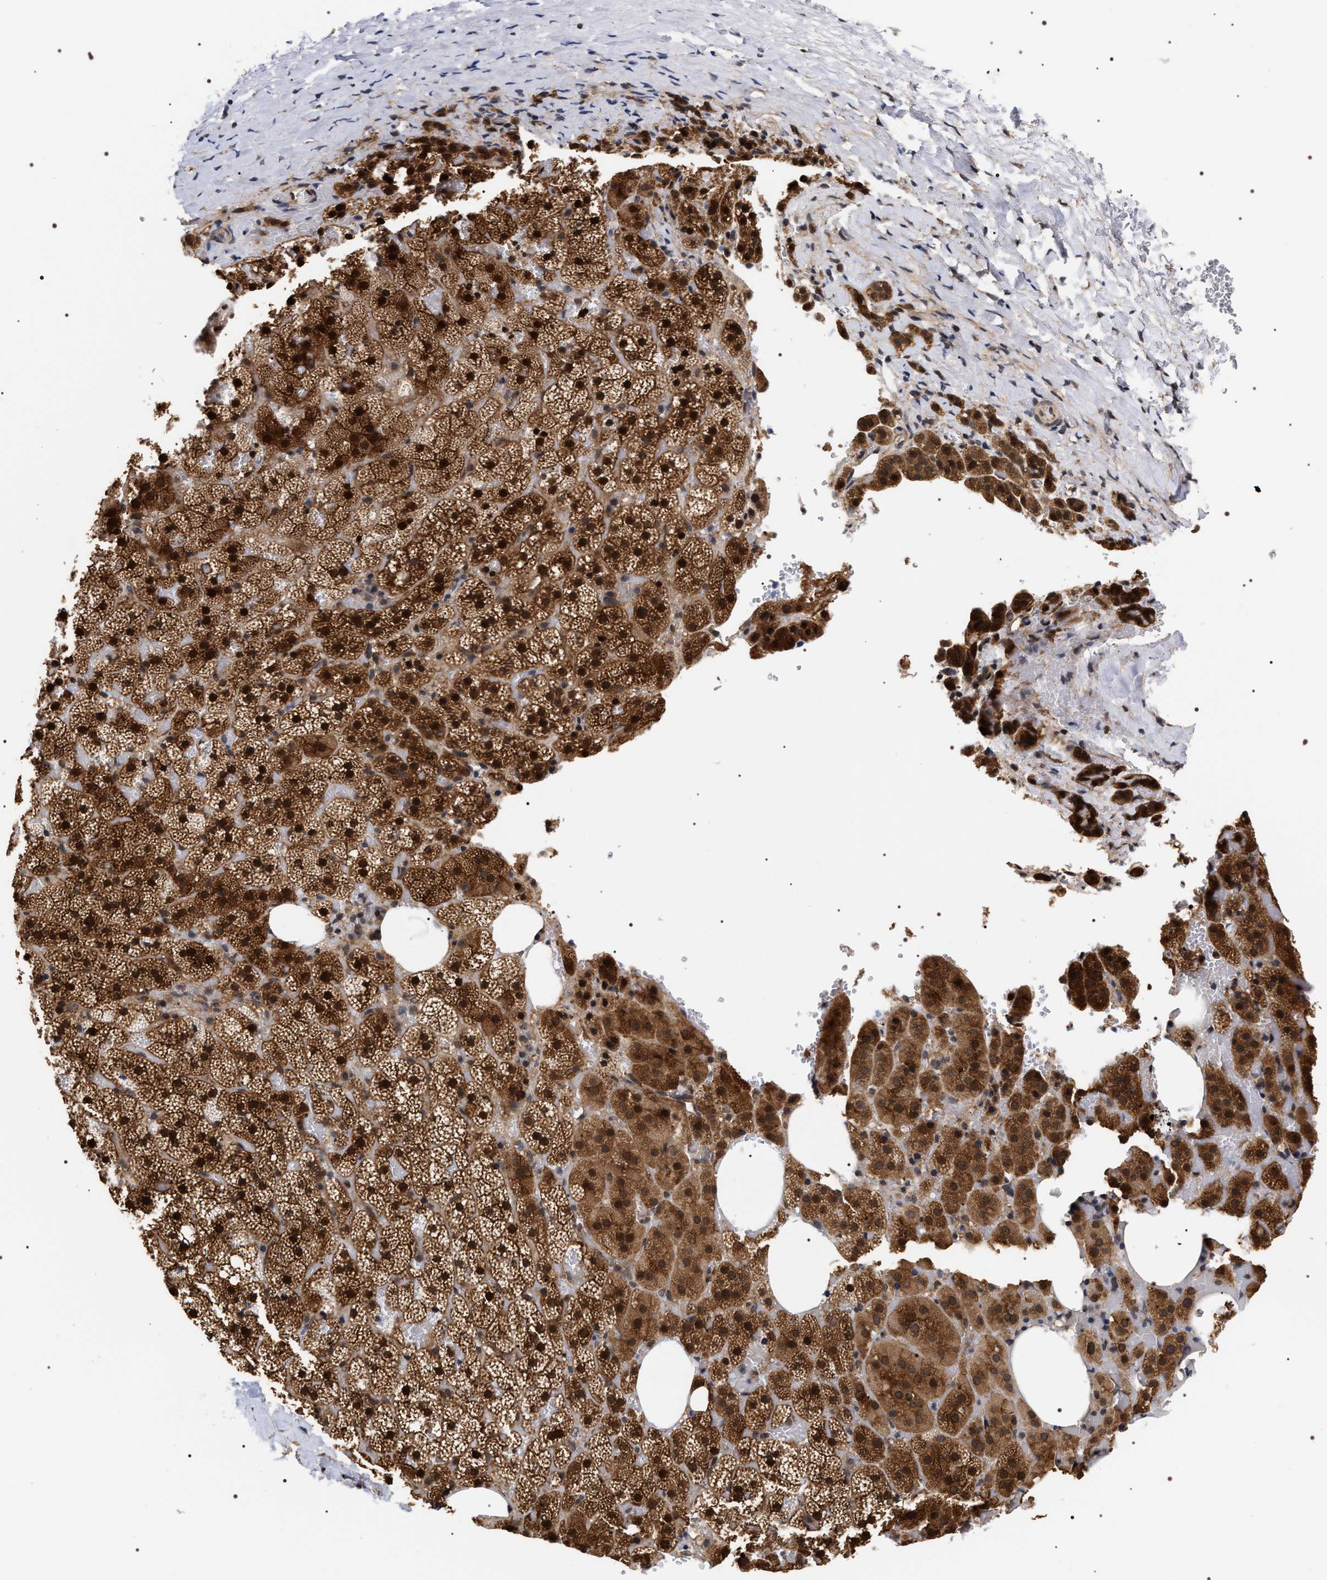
{"staining": {"intensity": "strong", "quantity": ">75%", "location": "cytoplasmic/membranous,nuclear"}, "tissue": "adrenal gland", "cell_type": "Glandular cells", "image_type": "normal", "snomed": [{"axis": "morphology", "description": "Normal tissue, NOS"}, {"axis": "topography", "description": "Adrenal gland"}], "caption": "A high-resolution image shows IHC staining of unremarkable adrenal gland, which demonstrates strong cytoplasmic/membranous,nuclear positivity in approximately >75% of glandular cells.", "gene": "BAG6", "patient": {"sex": "female", "age": 59}}